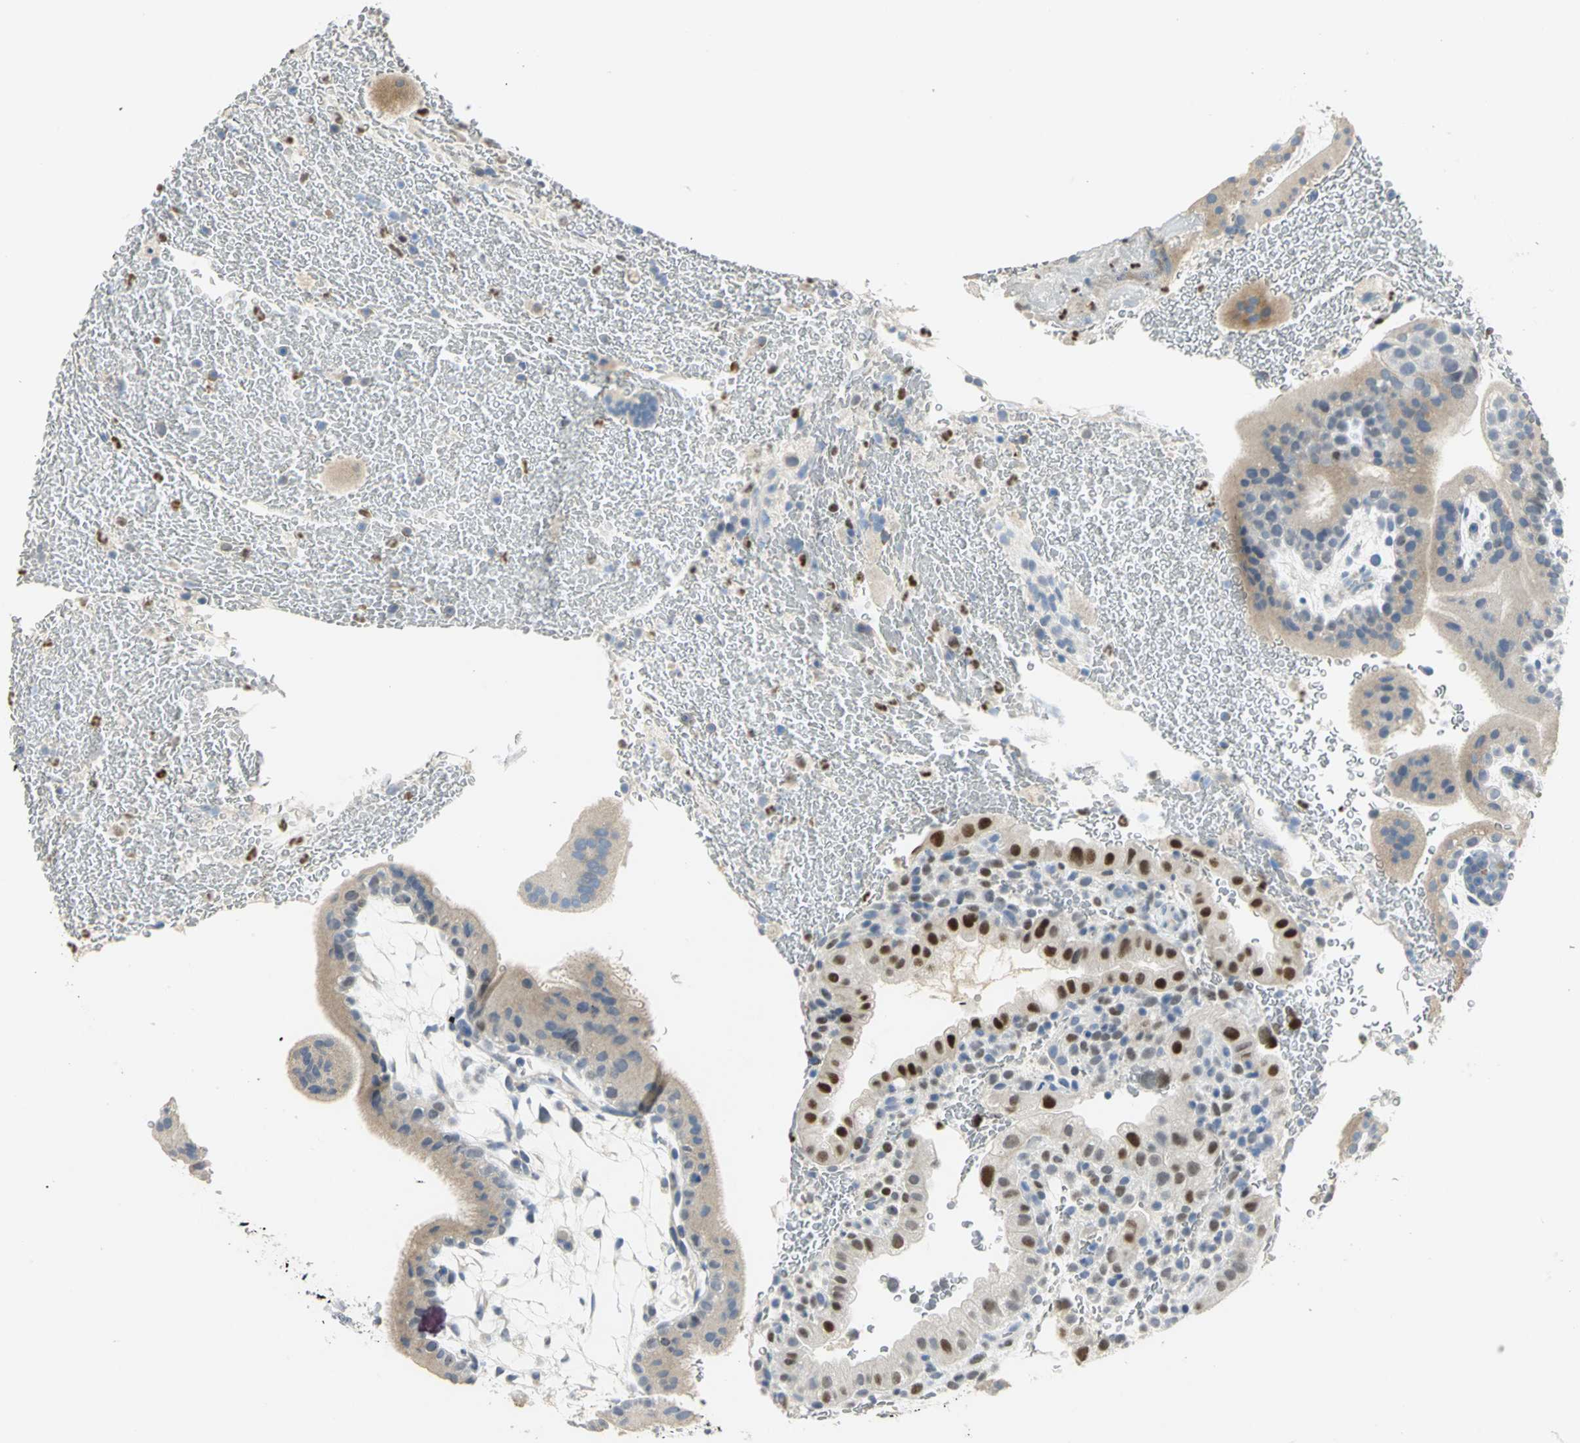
{"staining": {"intensity": "negative", "quantity": "none", "location": "none"}, "tissue": "placenta", "cell_type": "Decidual cells", "image_type": "normal", "snomed": [{"axis": "morphology", "description": "Normal tissue, NOS"}, {"axis": "topography", "description": "Placenta"}], "caption": "Immunohistochemistry (IHC) micrograph of normal human placenta stained for a protein (brown), which displays no staining in decidual cells. (DAB immunohistochemistry visualized using brightfield microscopy, high magnification).", "gene": "BCL6", "patient": {"sex": "female", "age": 19}}